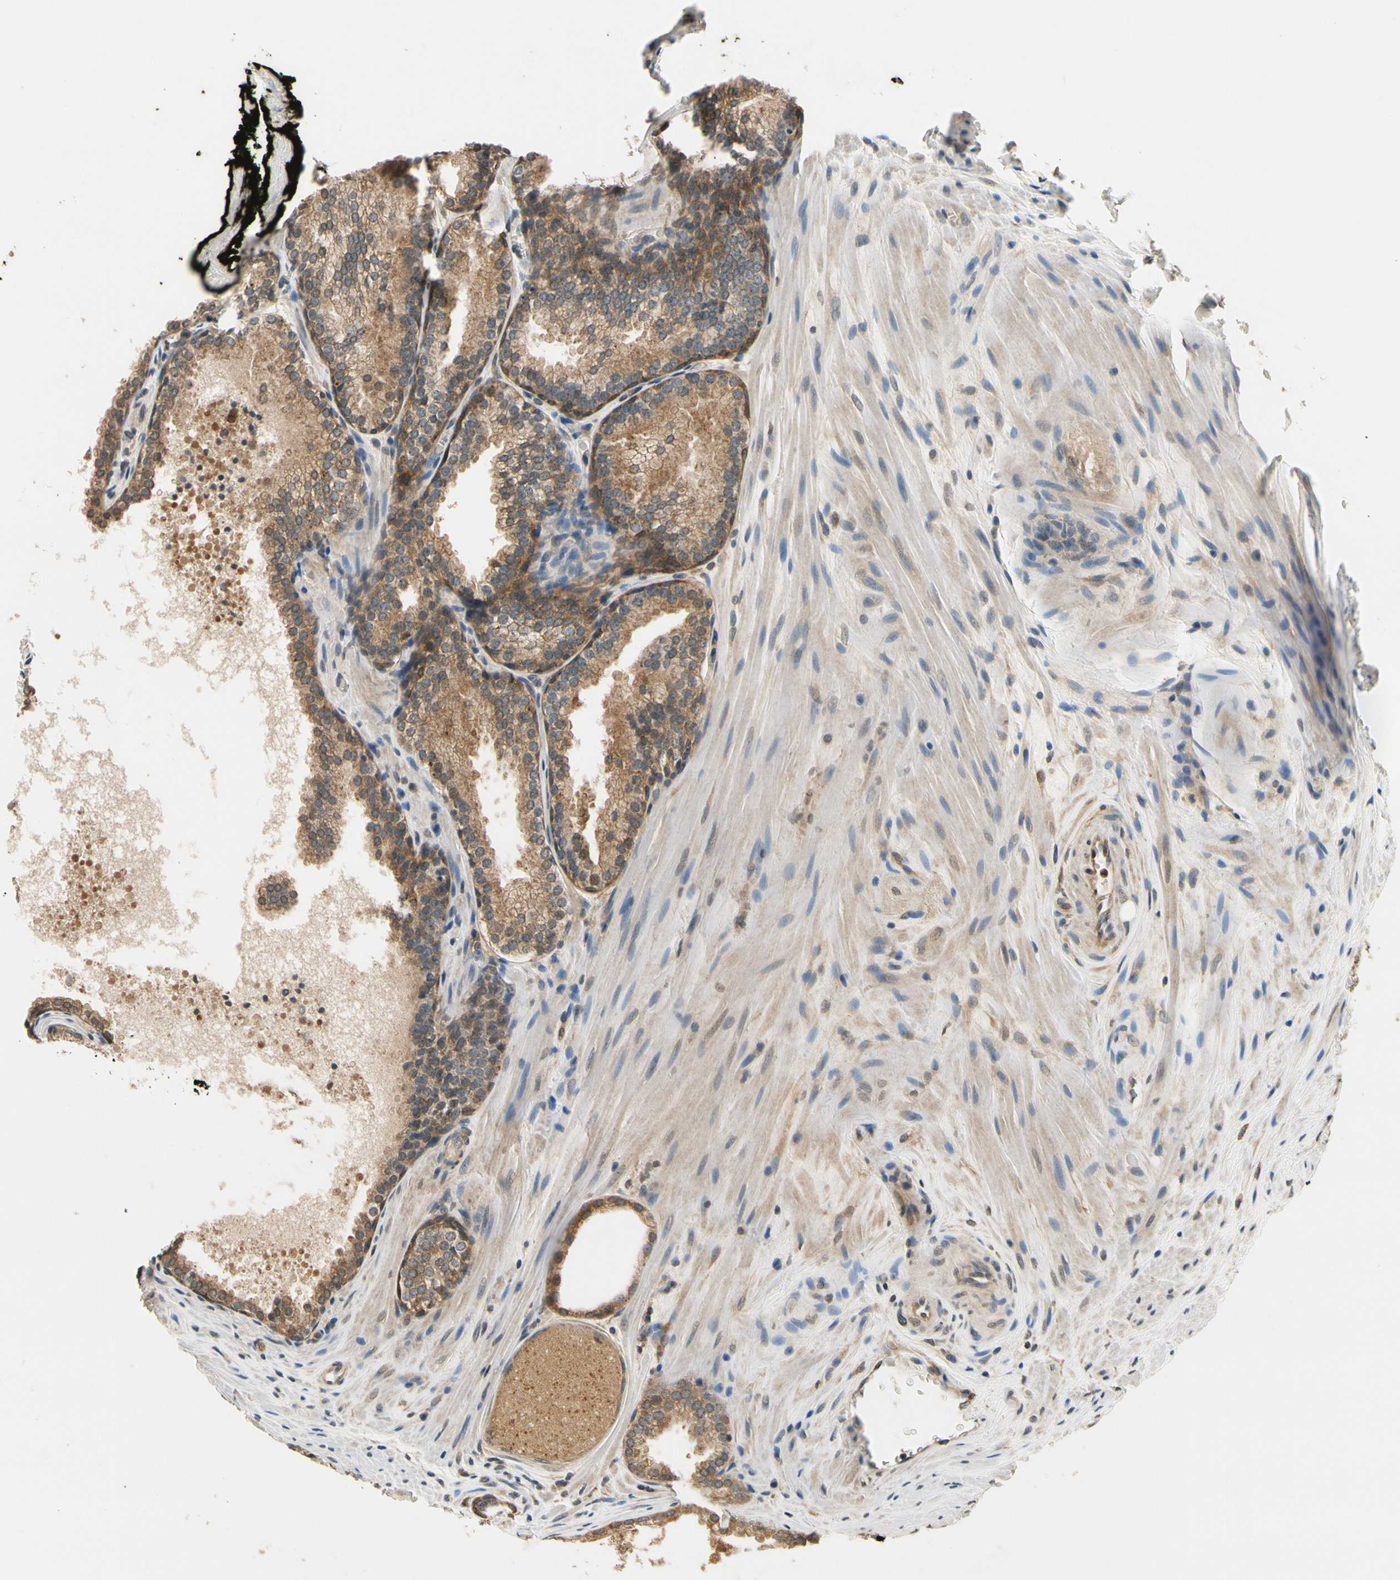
{"staining": {"intensity": "moderate", "quantity": ">75%", "location": "cytoplasmic/membranous"}, "tissue": "prostate cancer", "cell_type": "Tumor cells", "image_type": "cancer", "snomed": [{"axis": "morphology", "description": "Adenocarcinoma, Low grade"}, {"axis": "topography", "description": "Prostate"}], "caption": "Approximately >75% of tumor cells in prostate cancer demonstrate moderate cytoplasmic/membranous protein staining as visualized by brown immunohistochemical staining.", "gene": "GCLC", "patient": {"sex": "male", "age": 60}}